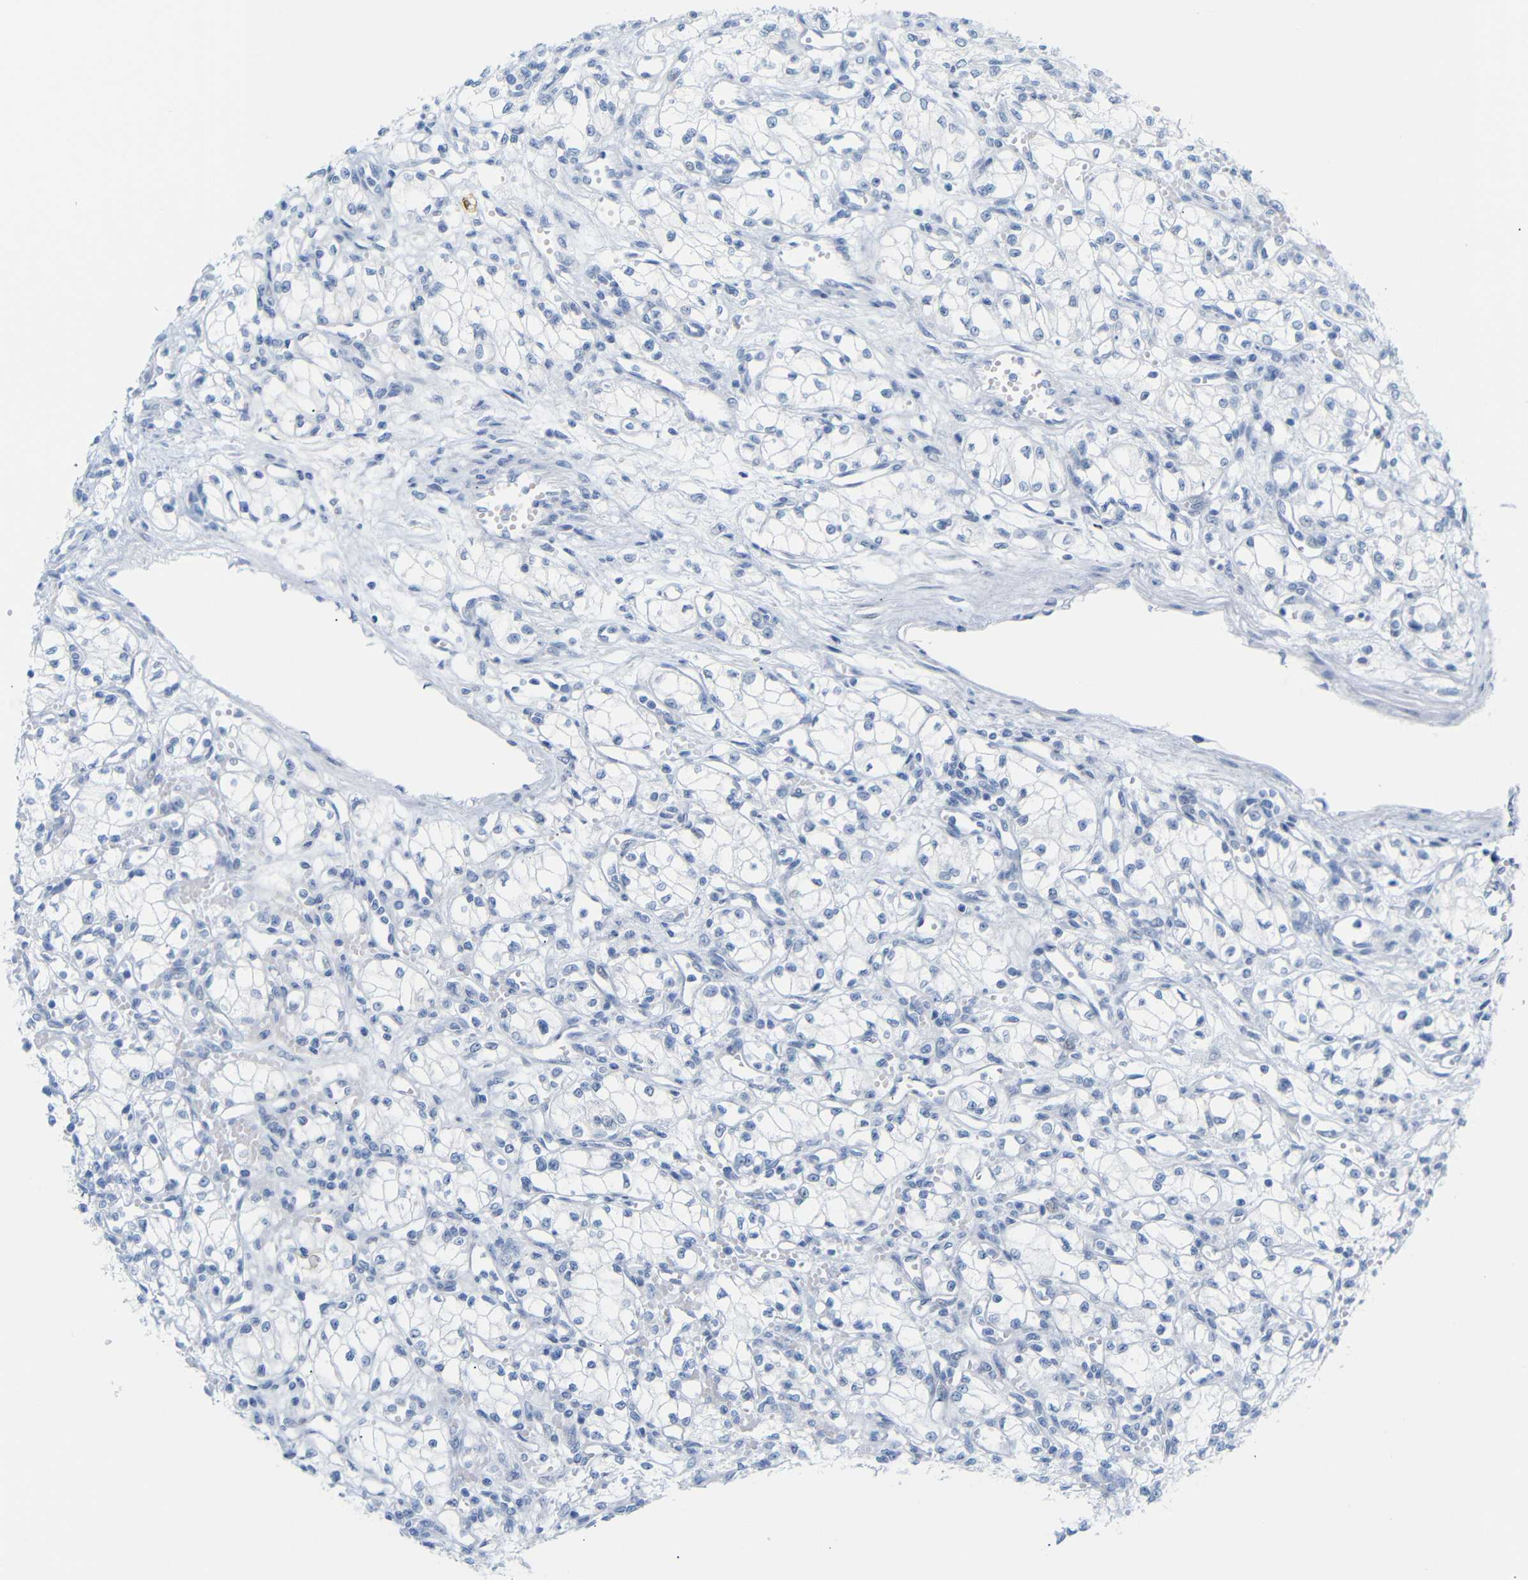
{"staining": {"intensity": "negative", "quantity": "none", "location": "none"}, "tissue": "renal cancer", "cell_type": "Tumor cells", "image_type": "cancer", "snomed": [{"axis": "morphology", "description": "Normal tissue, NOS"}, {"axis": "morphology", "description": "Adenocarcinoma, NOS"}, {"axis": "topography", "description": "Kidney"}], "caption": "An image of human renal cancer is negative for staining in tumor cells.", "gene": "MT1A", "patient": {"sex": "male", "age": 59}}